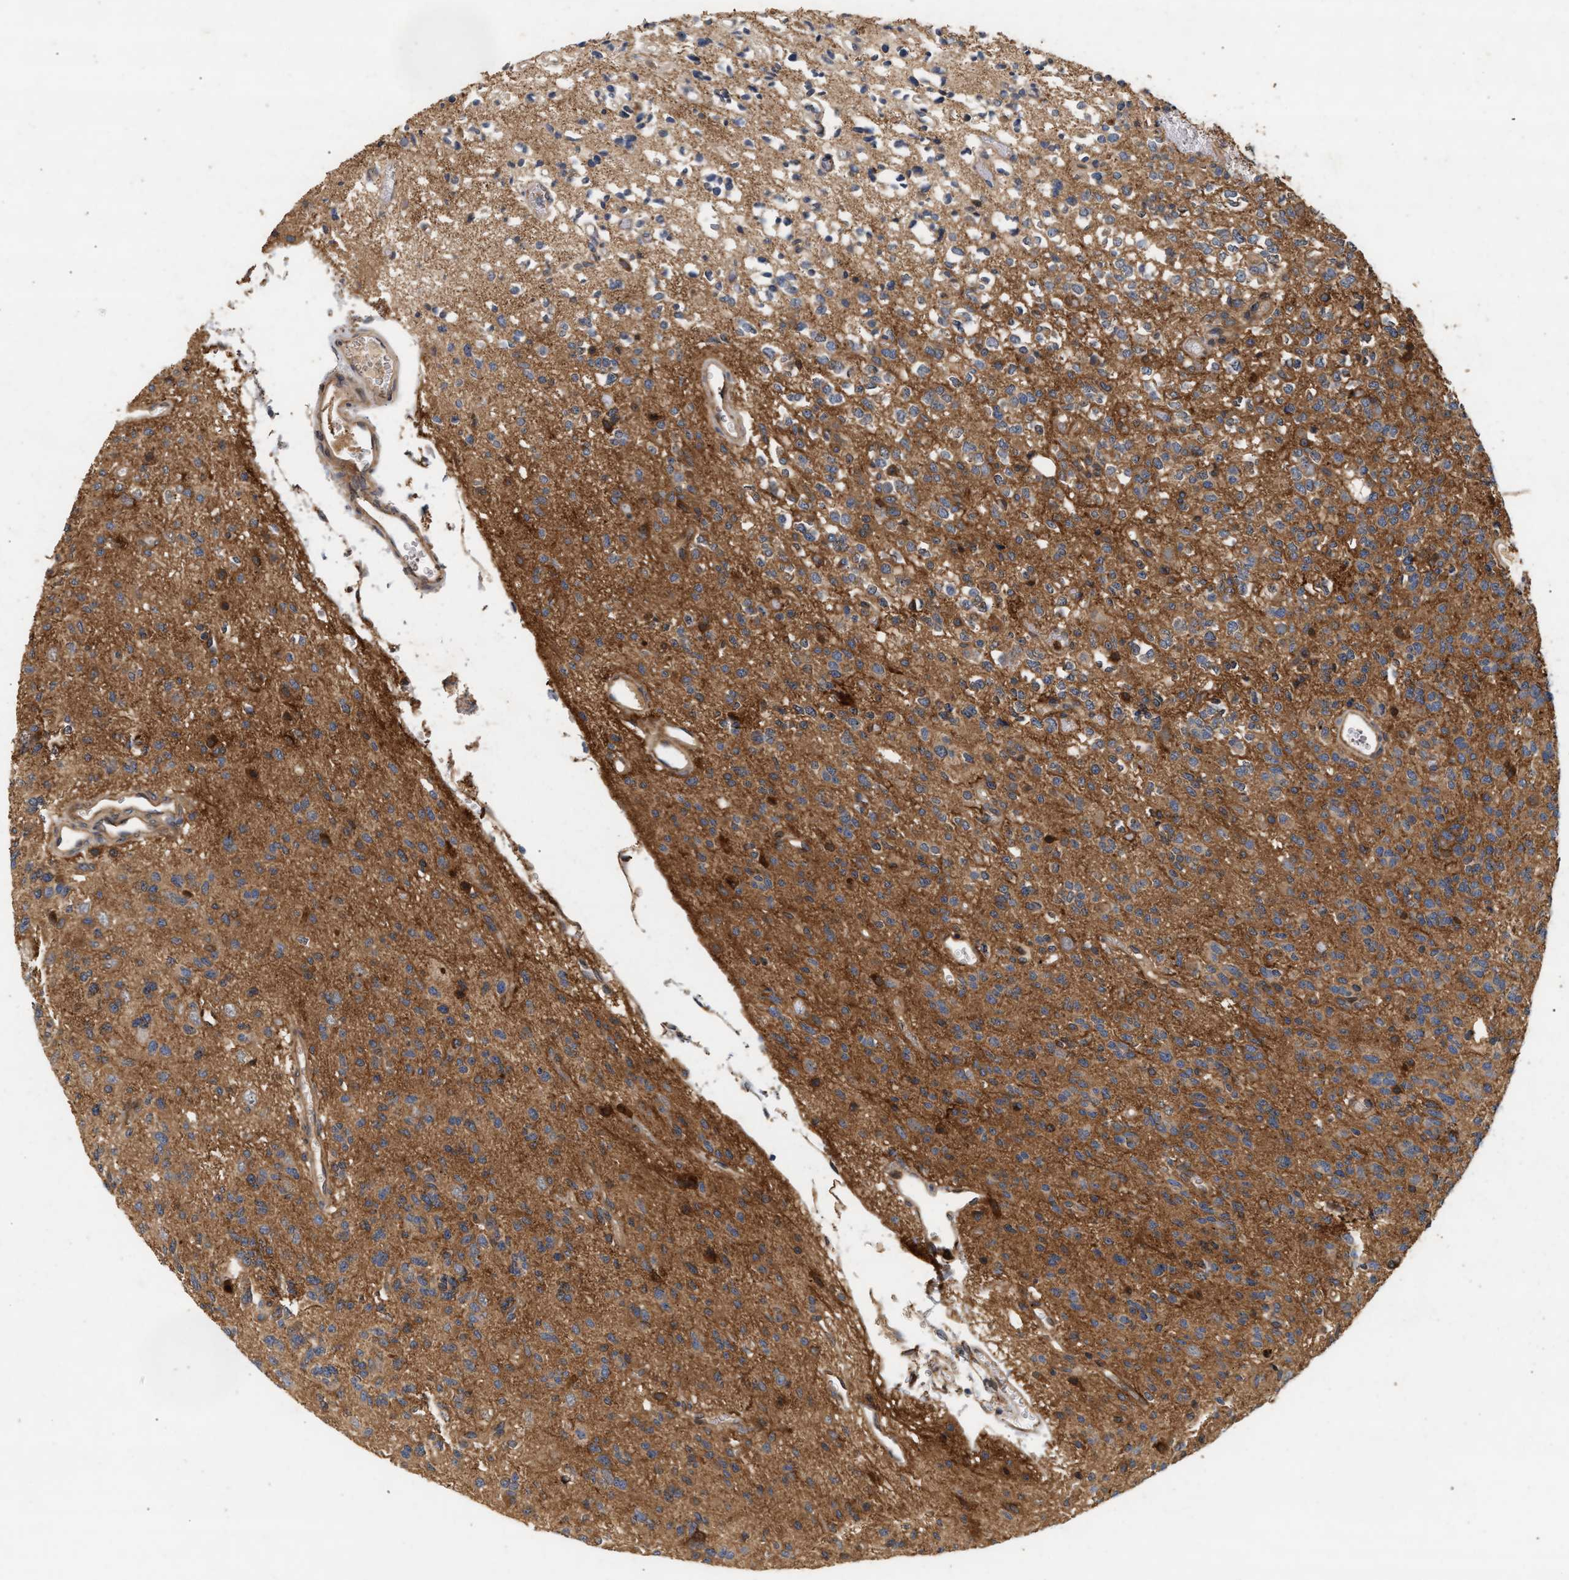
{"staining": {"intensity": "moderate", "quantity": ">75%", "location": "cytoplasmic/membranous"}, "tissue": "glioma", "cell_type": "Tumor cells", "image_type": "cancer", "snomed": [{"axis": "morphology", "description": "Glioma, malignant, Low grade"}, {"axis": "topography", "description": "Brain"}], "caption": "Glioma stained for a protein (brown) demonstrates moderate cytoplasmic/membranous positive expression in approximately >75% of tumor cells.", "gene": "PLCD1", "patient": {"sex": "male", "age": 38}}